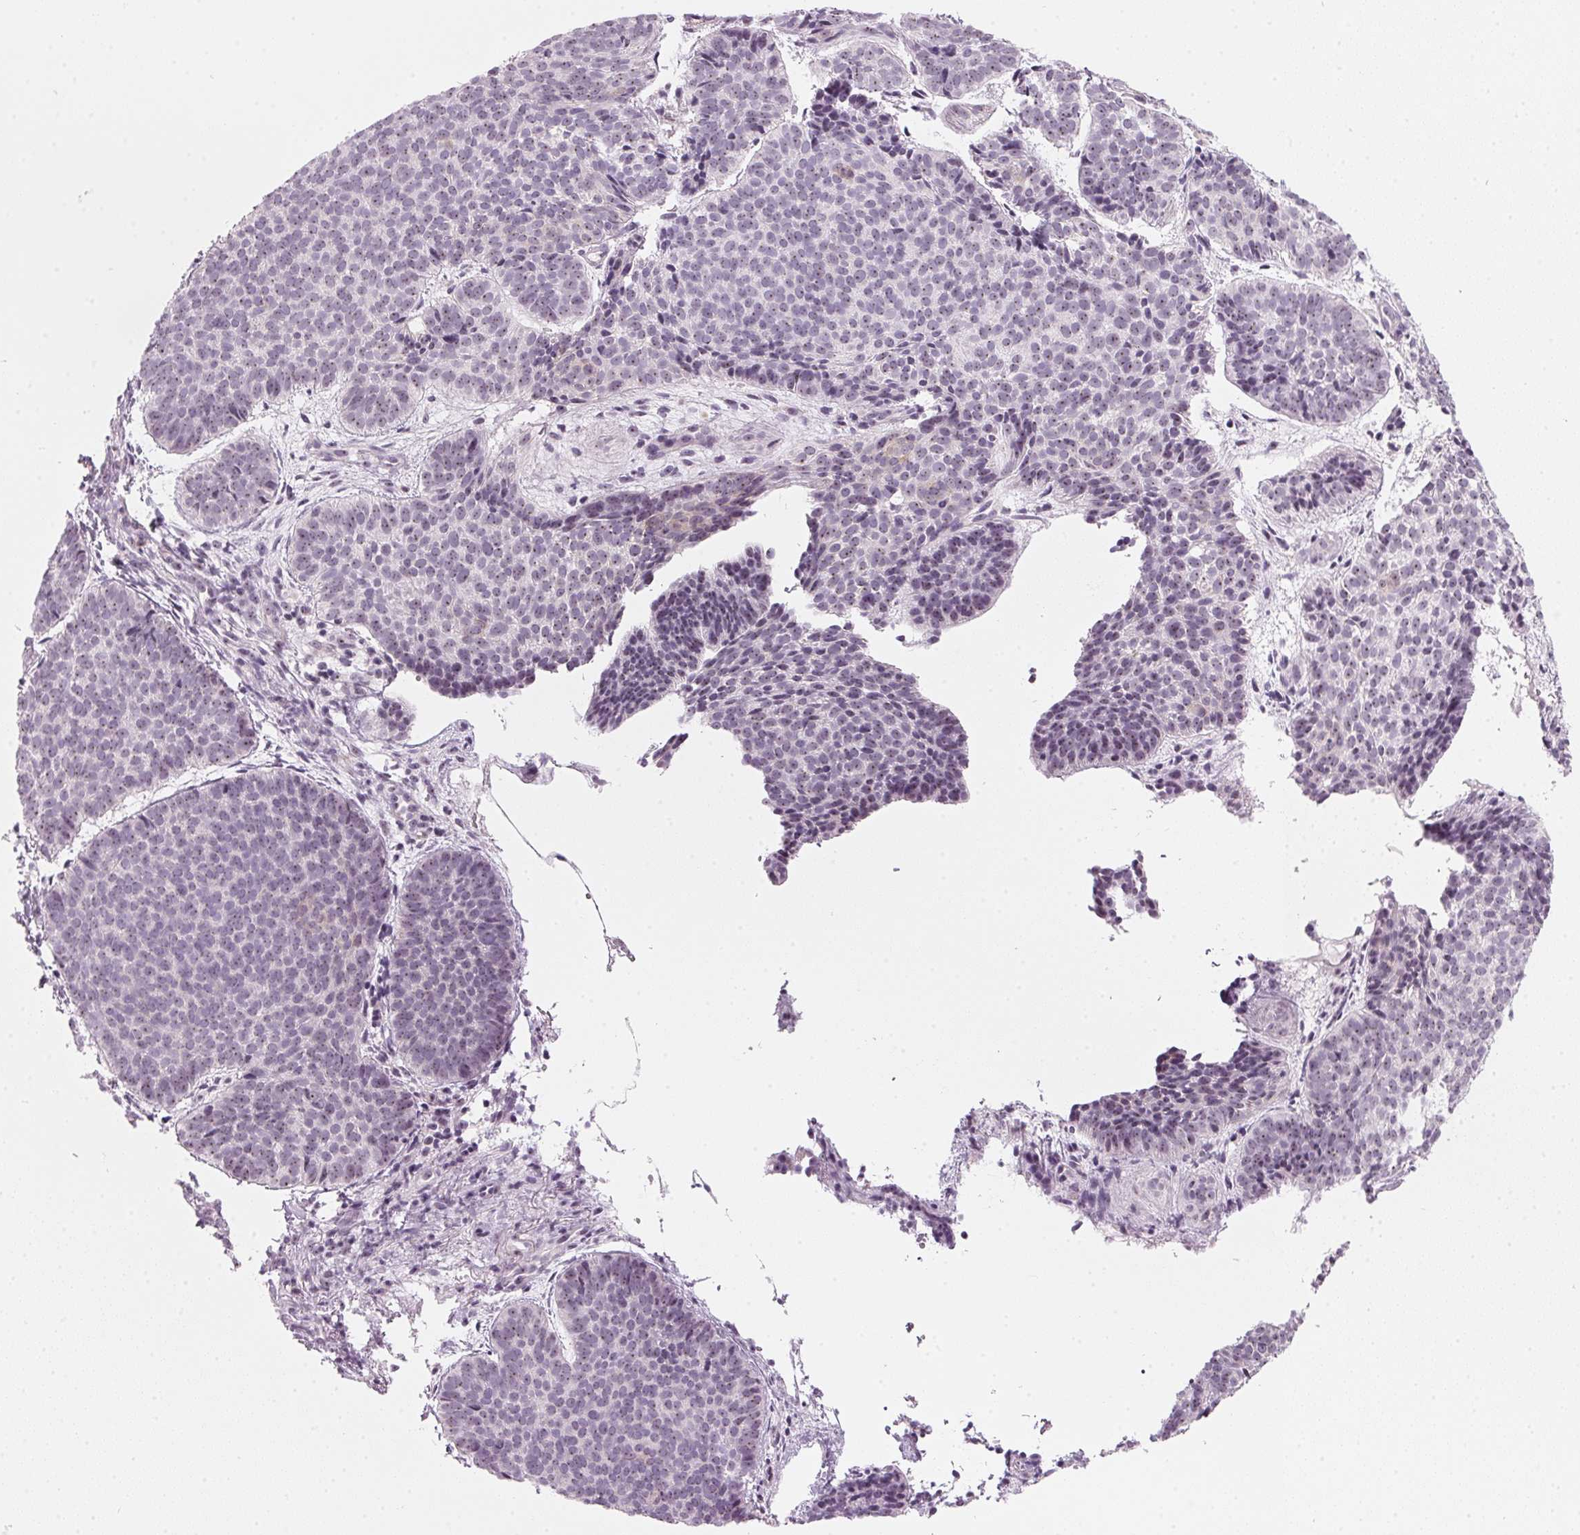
{"staining": {"intensity": "negative", "quantity": "none", "location": "none"}, "tissue": "skin cancer", "cell_type": "Tumor cells", "image_type": "cancer", "snomed": [{"axis": "morphology", "description": "Basal cell carcinoma"}, {"axis": "topography", "description": "Skin"}], "caption": "This is a image of IHC staining of skin basal cell carcinoma, which shows no positivity in tumor cells.", "gene": "DNTTIP2", "patient": {"sex": "male", "age": 57}}